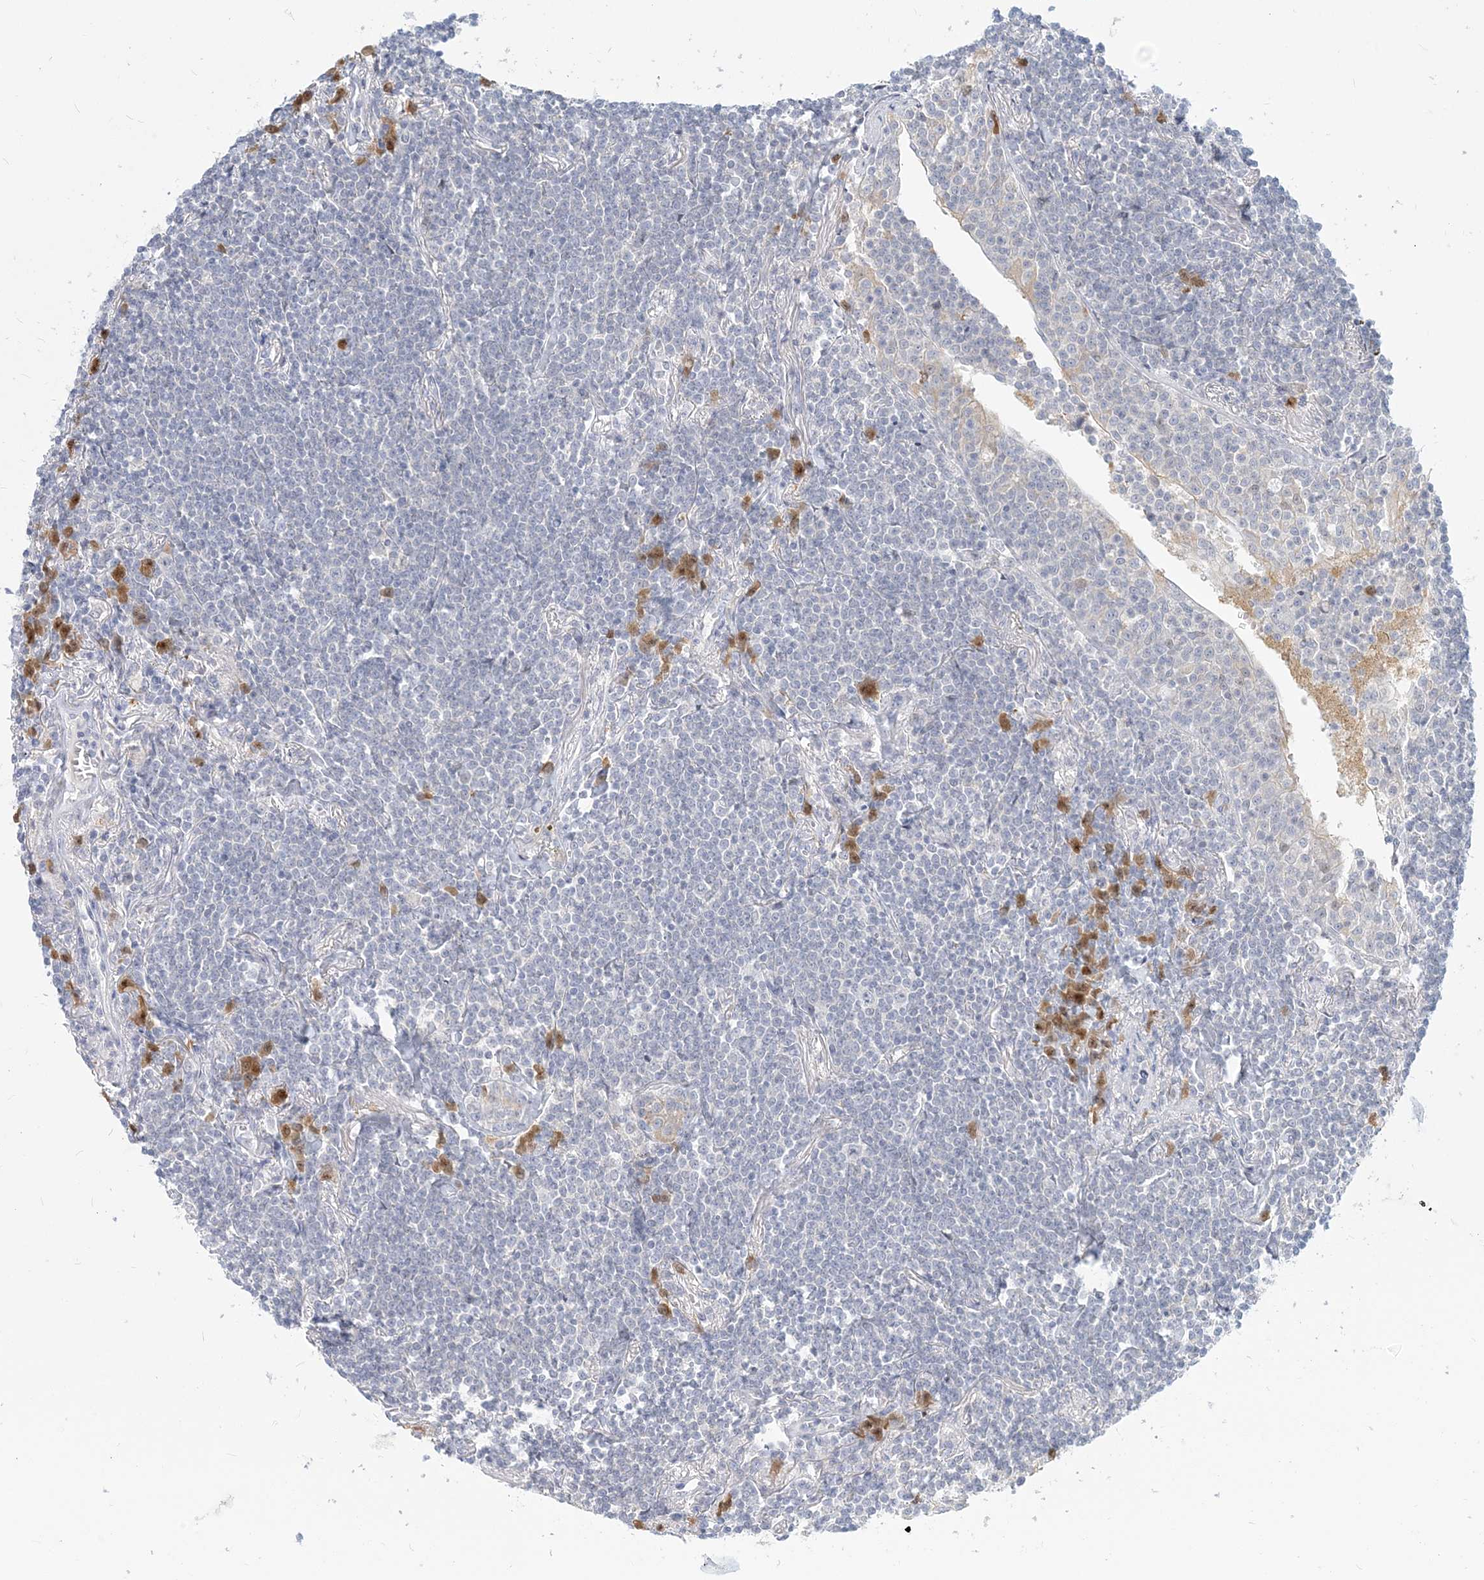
{"staining": {"intensity": "negative", "quantity": "none", "location": "none"}, "tissue": "lymphoma", "cell_type": "Tumor cells", "image_type": "cancer", "snomed": [{"axis": "morphology", "description": "Malignant lymphoma, non-Hodgkin's type, Low grade"}, {"axis": "topography", "description": "Lung"}], "caption": "Tumor cells show no significant expression in malignant lymphoma, non-Hodgkin's type (low-grade).", "gene": "GMPPA", "patient": {"sex": "female", "age": 71}}